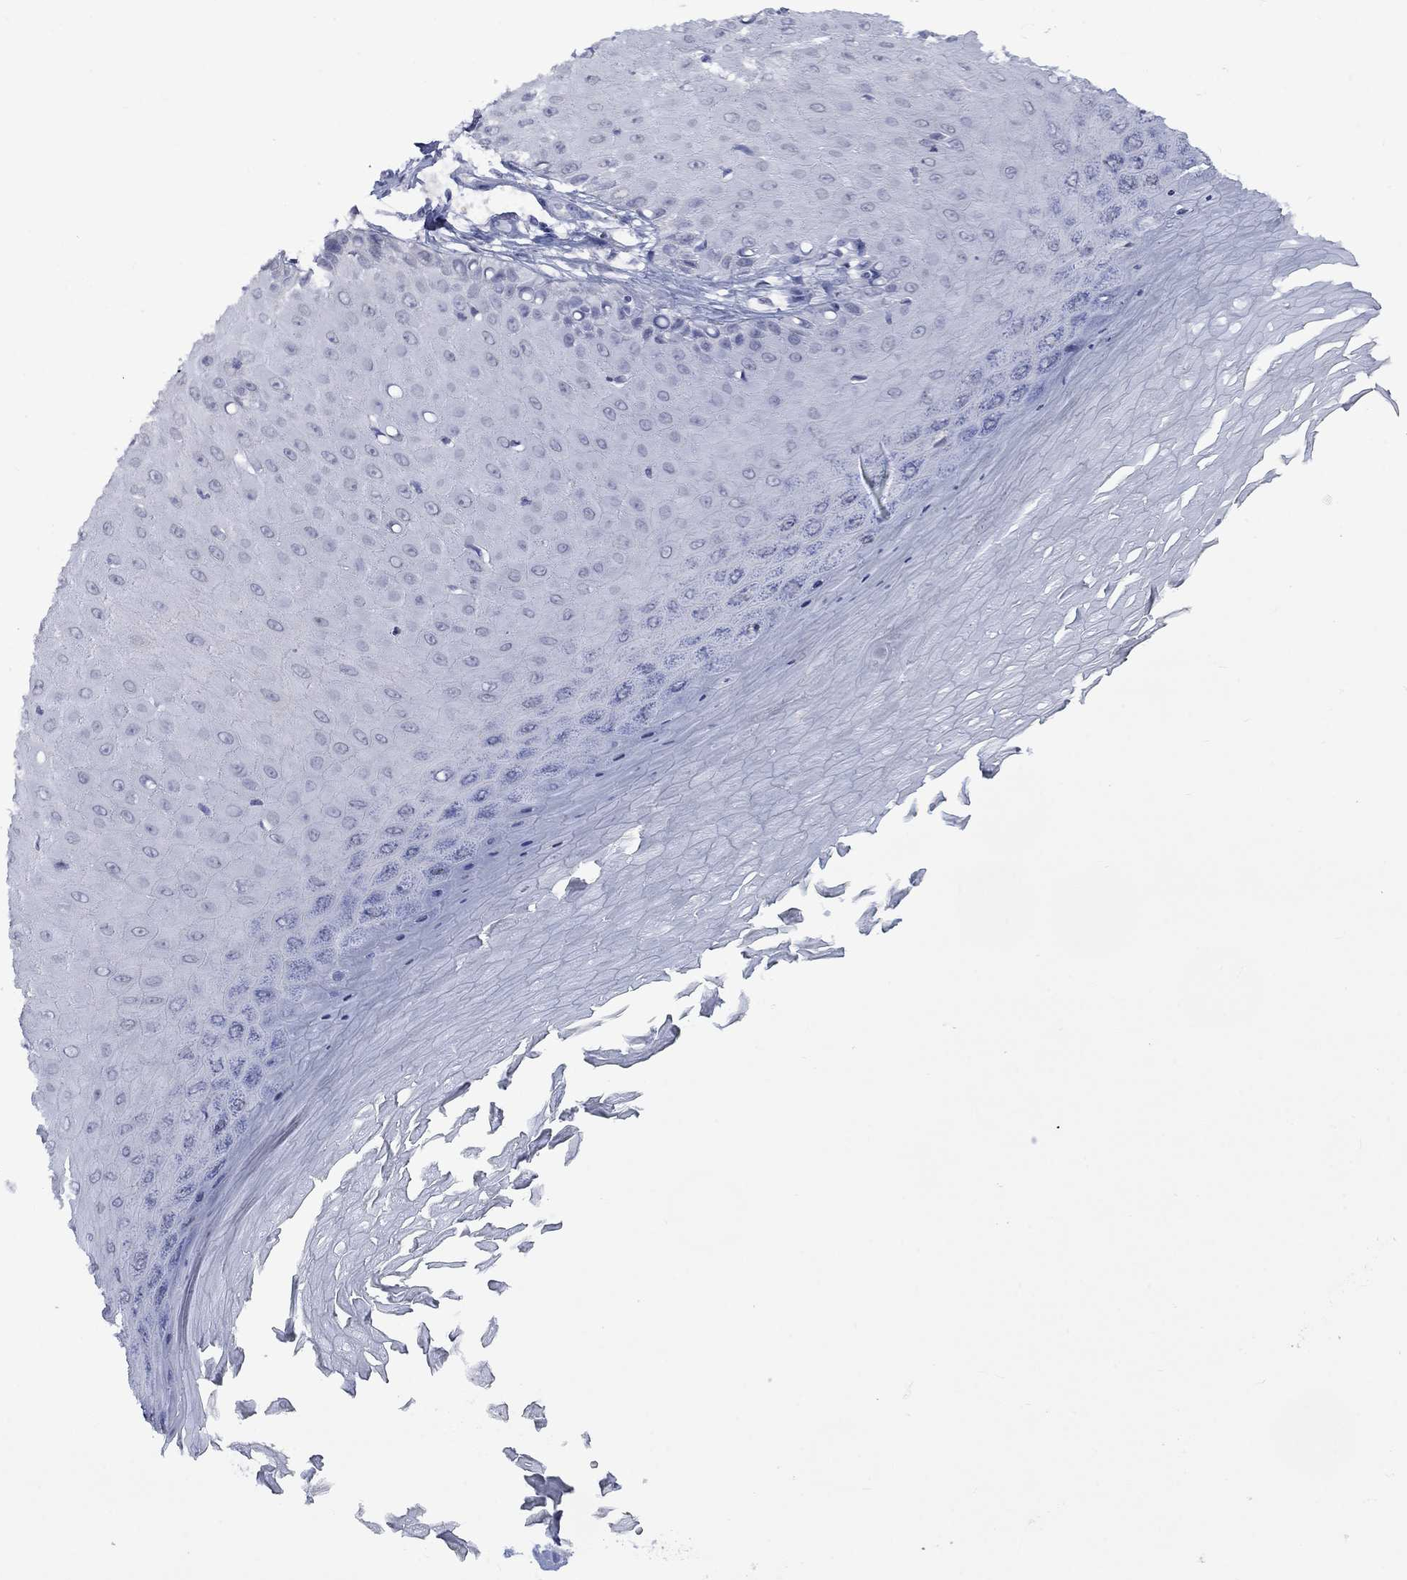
{"staining": {"intensity": "negative", "quantity": "none", "location": "none"}, "tissue": "skin cancer", "cell_type": "Tumor cells", "image_type": "cancer", "snomed": [{"axis": "morphology", "description": "Inflammation, NOS"}, {"axis": "morphology", "description": "Squamous cell carcinoma, NOS"}, {"axis": "topography", "description": "Skin"}], "caption": "An IHC image of squamous cell carcinoma (skin) is shown. There is no staining in tumor cells of squamous cell carcinoma (skin).", "gene": "NSMF", "patient": {"sex": "male", "age": 70}}